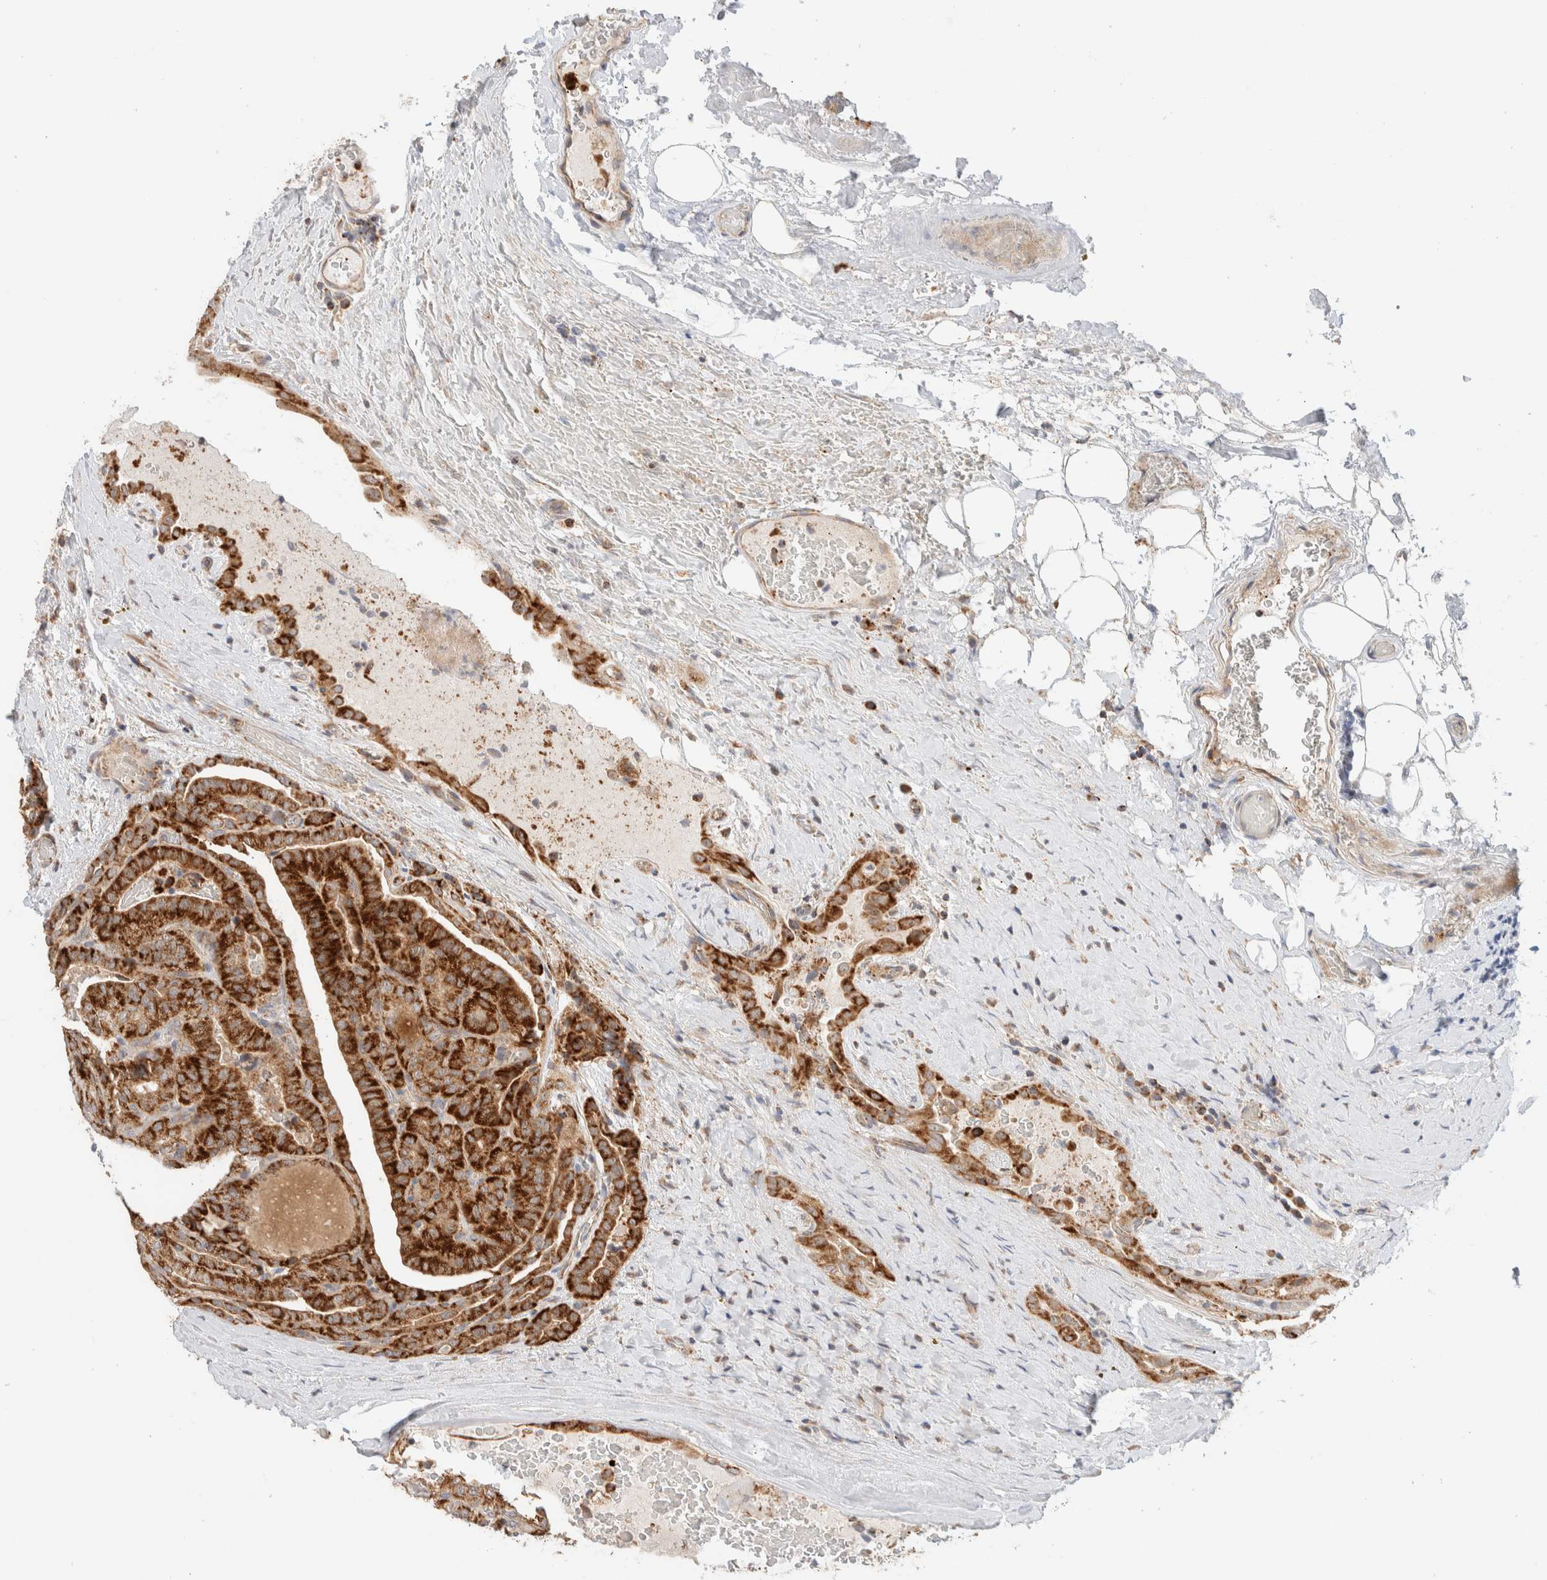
{"staining": {"intensity": "strong", "quantity": ">75%", "location": "cytoplasmic/membranous"}, "tissue": "thyroid cancer", "cell_type": "Tumor cells", "image_type": "cancer", "snomed": [{"axis": "morphology", "description": "Papillary adenocarcinoma, NOS"}, {"axis": "topography", "description": "Thyroid gland"}], "caption": "A histopathology image of human thyroid cancer stained for a protein exhibits strong cytoplasmic/membranous brown staining in tumor cells. (DAB IHC with brightfield microscopy, high magnification).", "gene": "MRM3", "patient": {"sex": "male", "age": 77}}